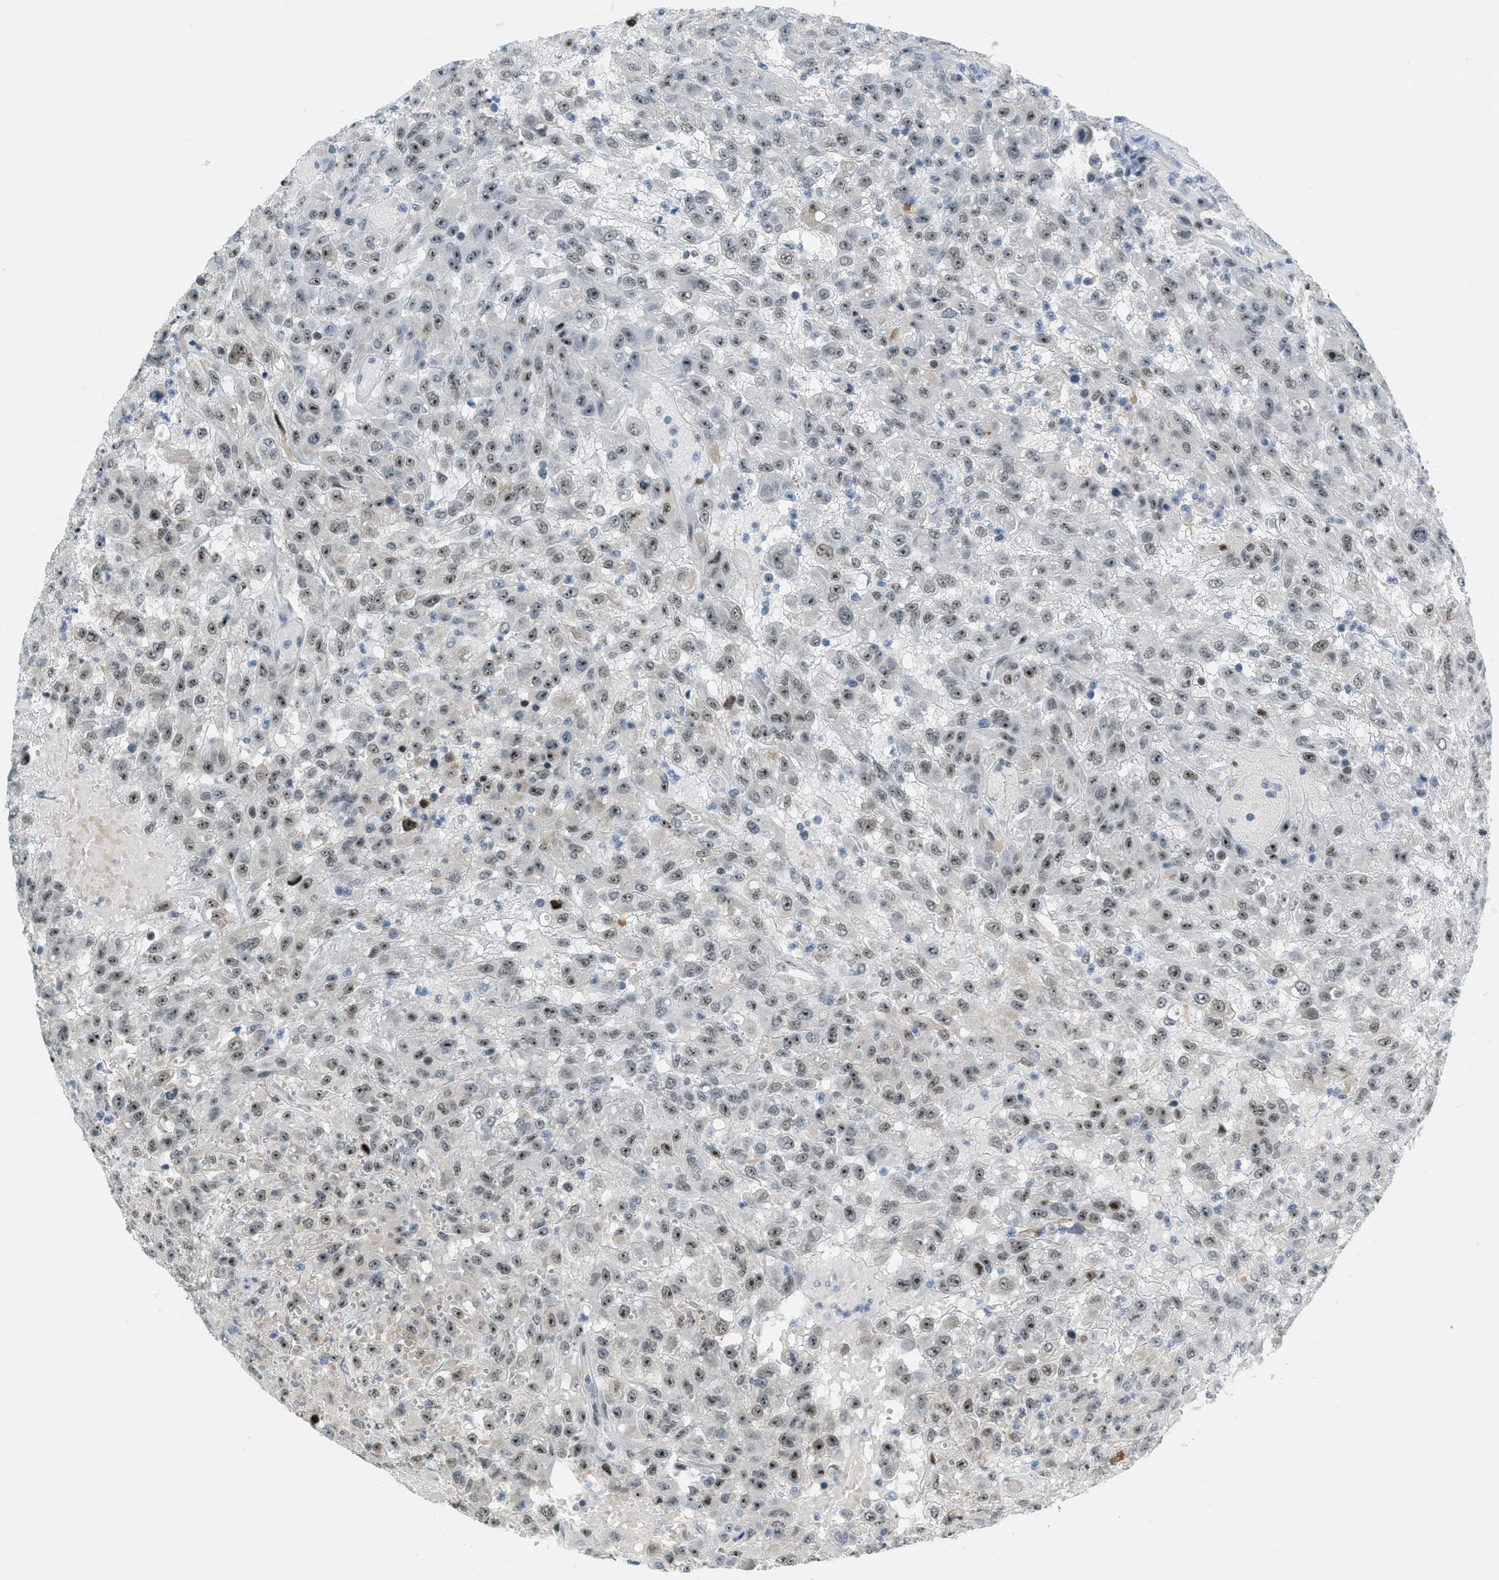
{"staining": {"intensity": "moderate", "quantity": "25%-75%", "location": "nuclear"}, "tissue": "urothelial cancer", "cell_type": "Tumor cells", "image_type": "cancer", "snomed": [{"axis": "morphology", "description": "Urothelial carcinoma, High grade"}, {"axis": "topography", "description": "Urinary bladder"}], "caption": "Urothelial cancer stained for a protein reveals moderate nuclear positivity in tumor cells. The staining is performed using DAB (3,3'-diaminobenzidine) brown chromogen to label protein expression. The nuclei are counter-stained blue using hematoxylin.", "gene": "ZDHHC23", "patient": {"sex": "male", "age": 46}}